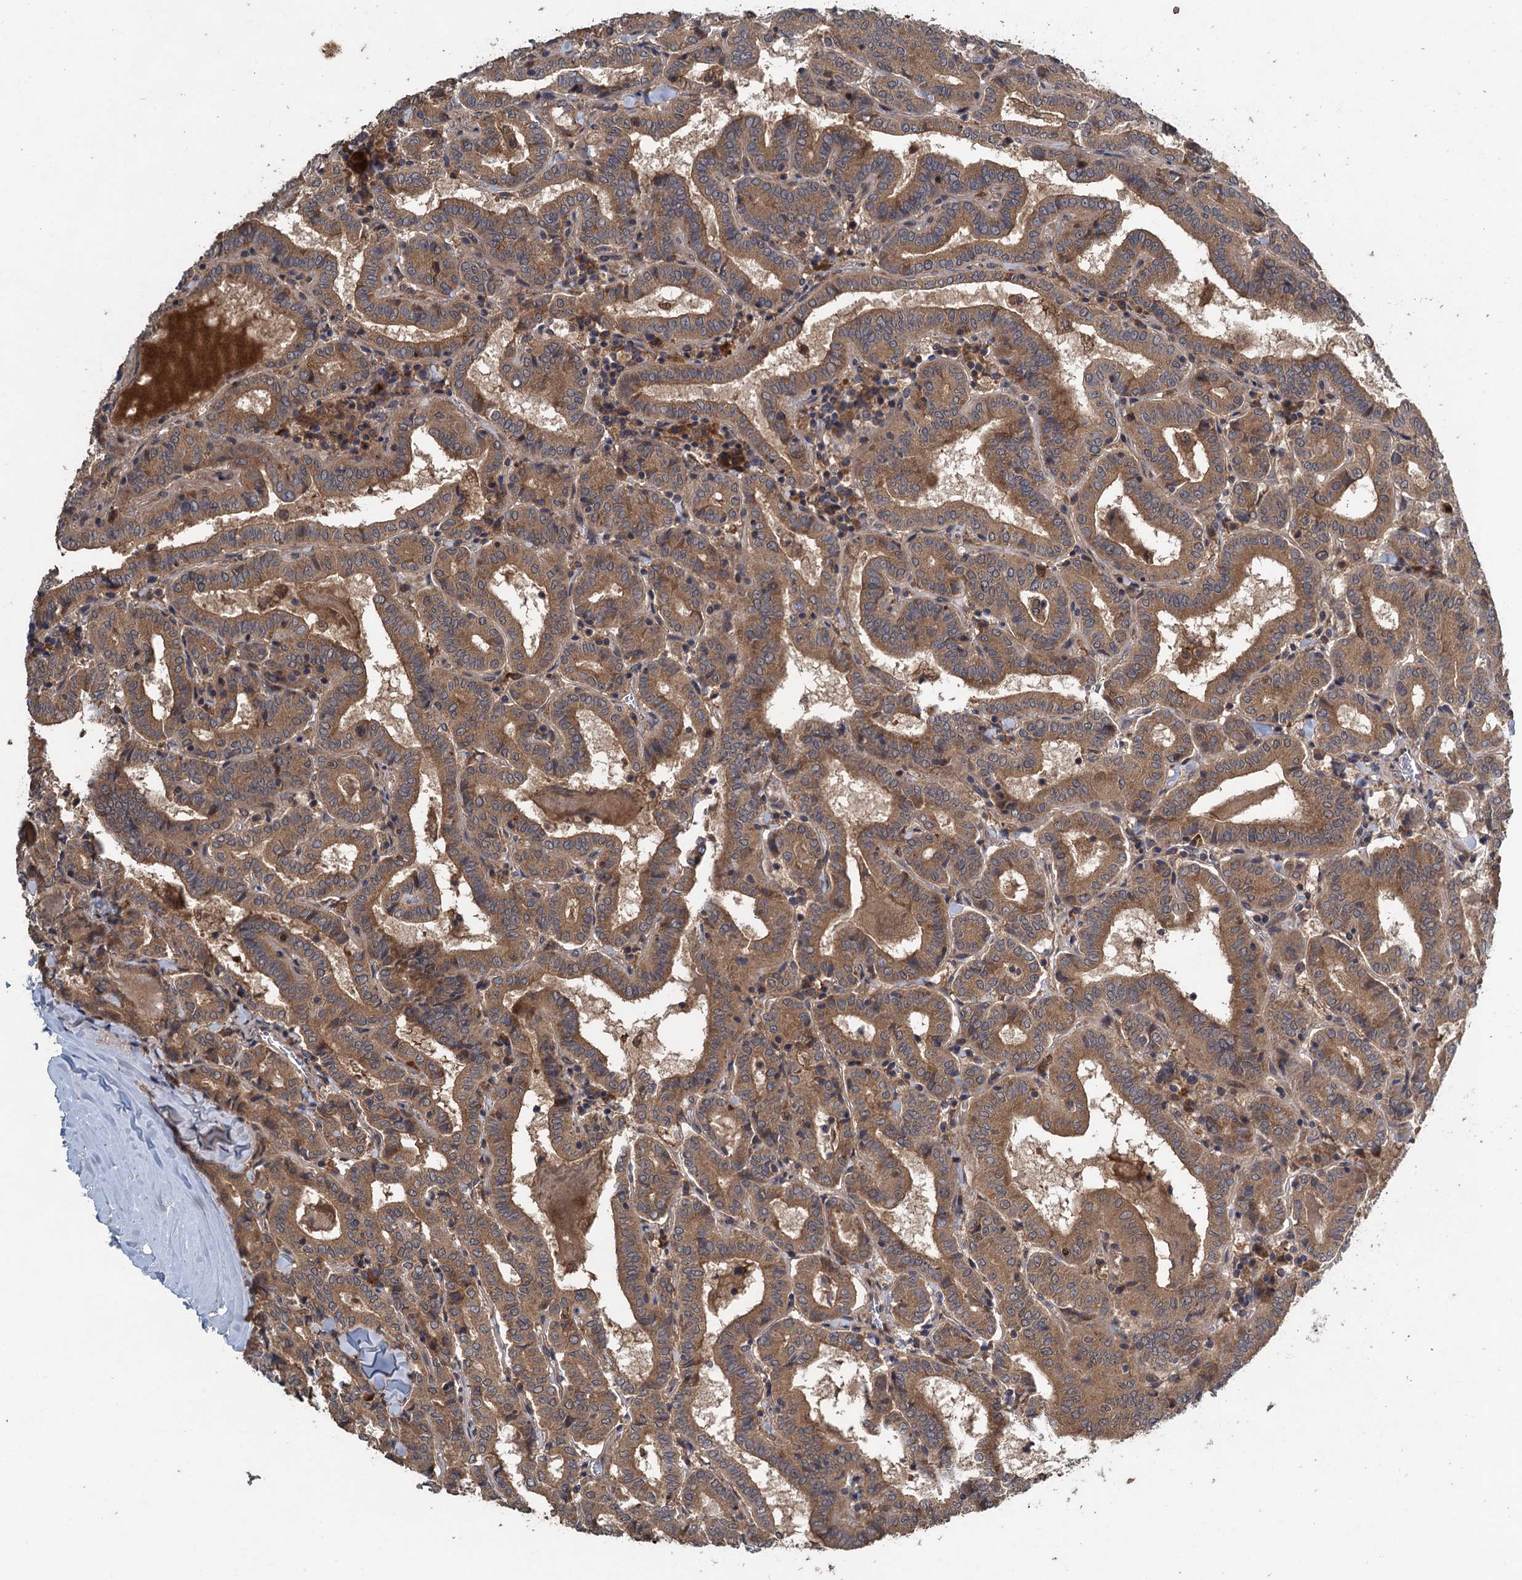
{"staining": {"intensity": "moderate", "quantity": ">75%", "location": "cytoplasmic/membranous"}, "tissue": "thyroid cancer", "cell_type": "Tumor cells", "image_type": "cancer", "snomed": [{"axis": "morphology", "description": "Papillary adenocarcinoma, NOS"}, {"axis": "topography", "description": "Thyroid gland"}], "caption": "Immunohistochemistry (DAB) staining of human thyroid cancer (papillary adenocarcinoma) exhibits moderate cytoplasmic/membranous protein staining in approximately >75% of tumor cells. Ihc stains the protein in brown and the nuclei are stained blue.", "gene": "CNTN5", "patient": {"sex": "female", "age": 72}}